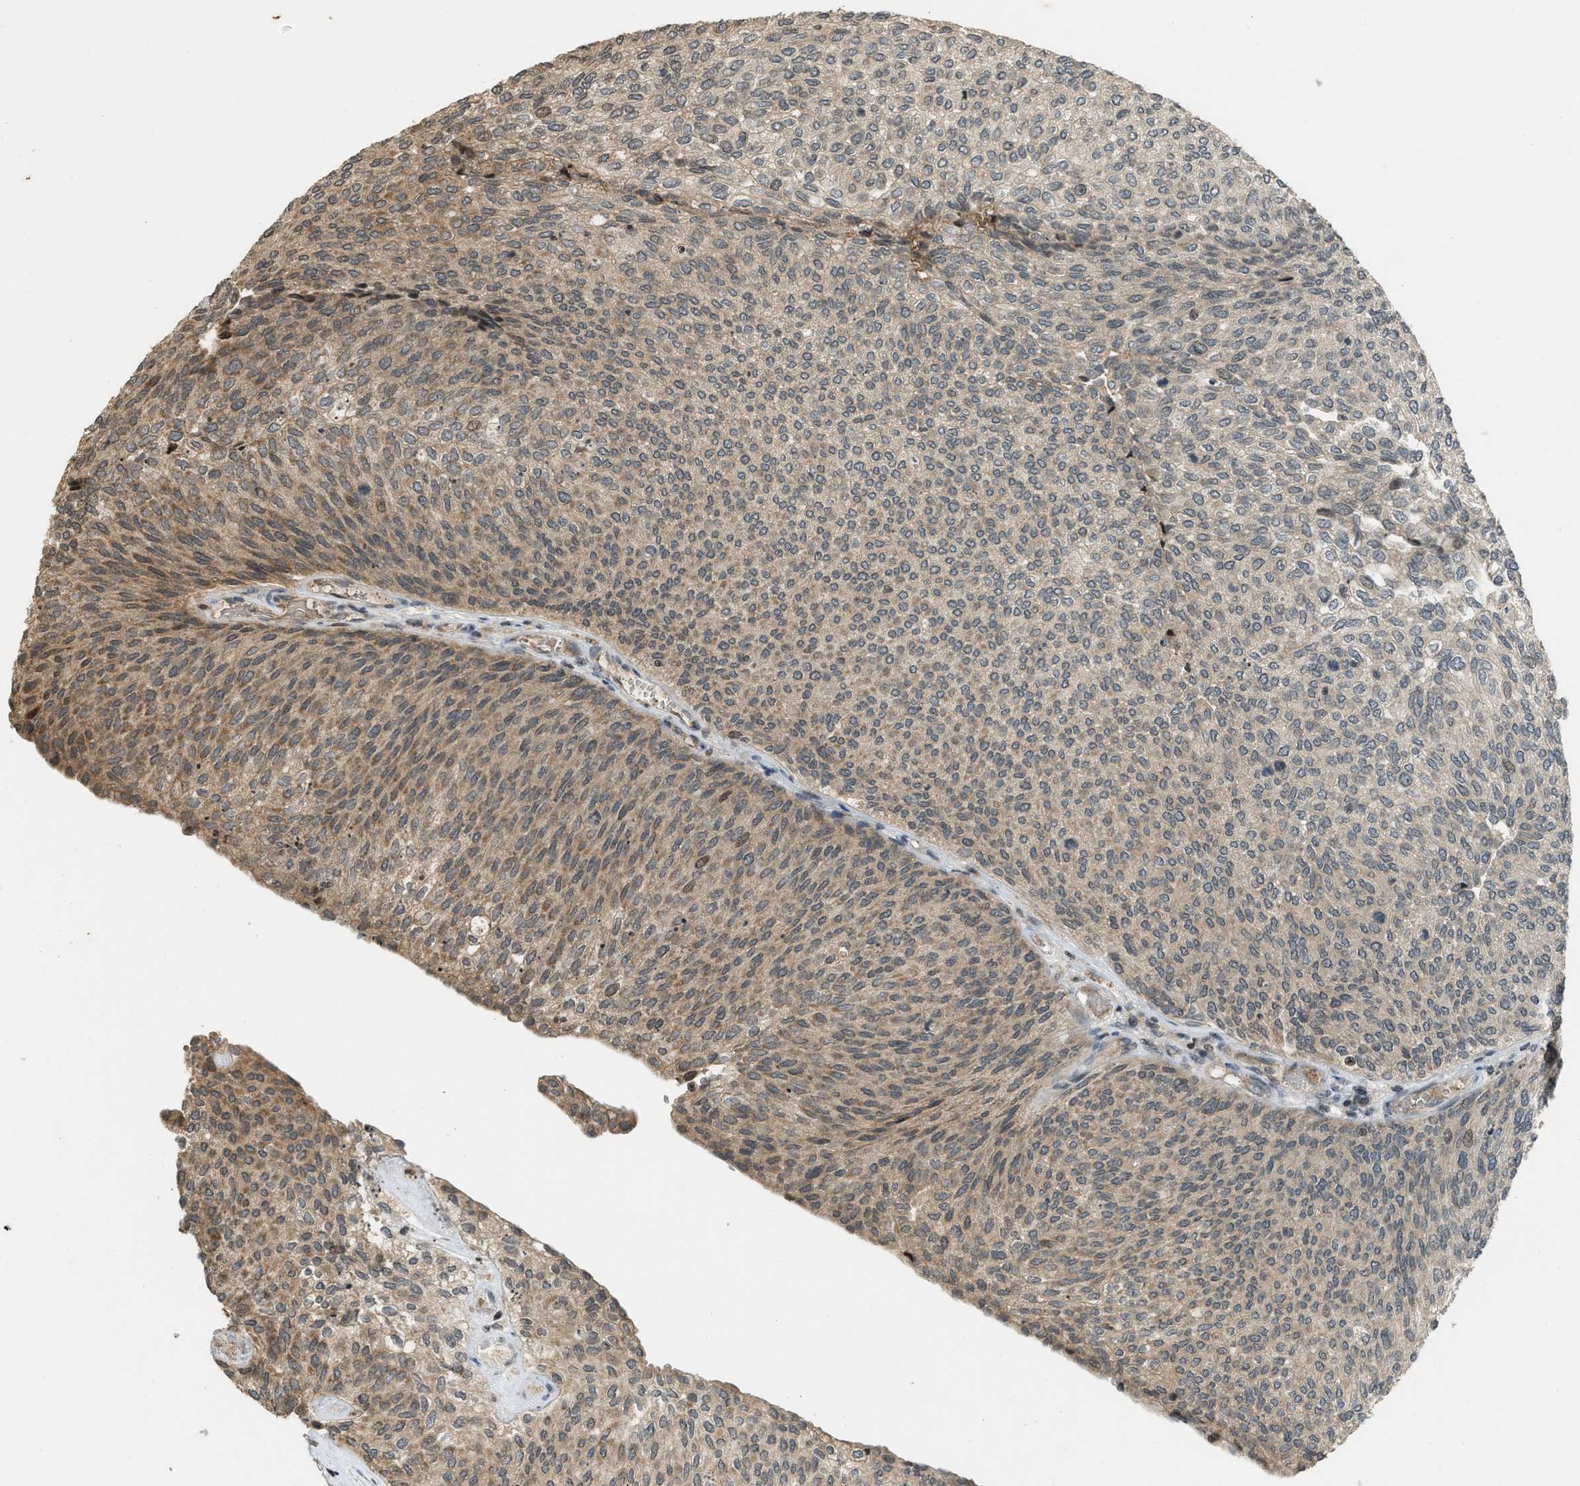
{"staining": {"intensity": "moderate", "quantity": ">75%", "location": "cytoplasmic/membranous,nuclear"}, "tissue": "urothelial cancer", "cell_type": "Tumor cells", "image_type": "cancer", "snomed": [{"axis": "morphology", "description": "Urothelial carcinoma, Low grade"}, {"axis": "topography", "description": "Urinary bladder"}], "caption": "About >75% of tumor cells in urothelial cancer demonstrate moderate cytoplasmic/membranous and nuclear protein positivity as visualized by brown immunohistochemical staining.", "gene": "SIAH1", "patient": {"sex": "female", "age": 79}}